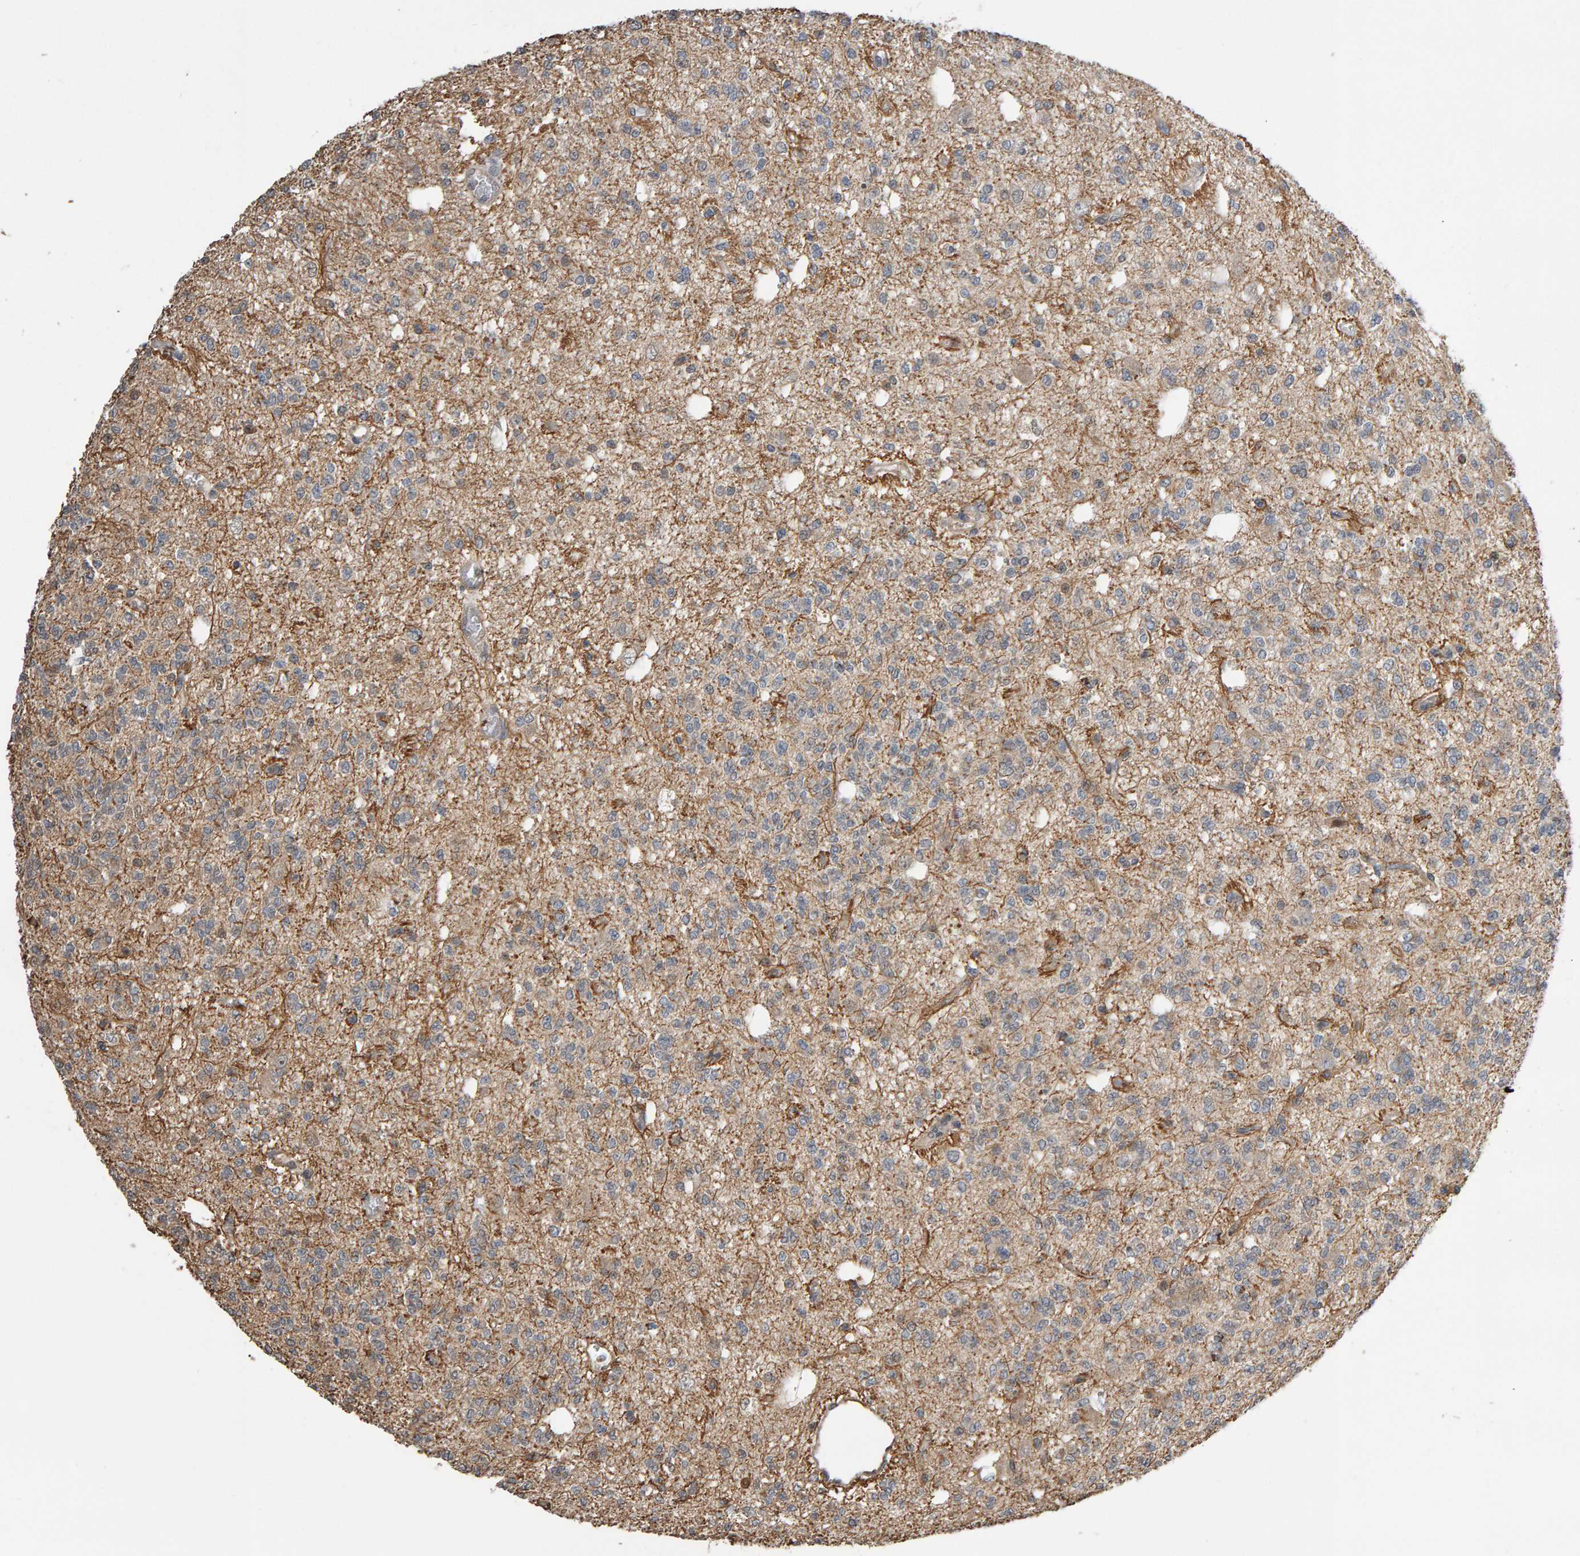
{"staining": {"intensity": "weak", "quantity": ">75%", "location": "cytoplasmic/membranous"}, "tissue": "glioma", "cell_type": "Tumor cells", "image_type": "cancer", "snomed": [{"axis": "morphology", "description": "Glioma, malignant, Low grade"}, {"axis": "topography", "description": "Brain"}], "caption": "Tumor cells display low levels of weak cytoplasmic/membranous staining in about >75% of cells in glioma. (DAB (3,3'-diaminobenzidine) IHC with brightfield microscopy, high magnification).", "gene": "COASY", "patient": {"sex": "male", "age": 38}}